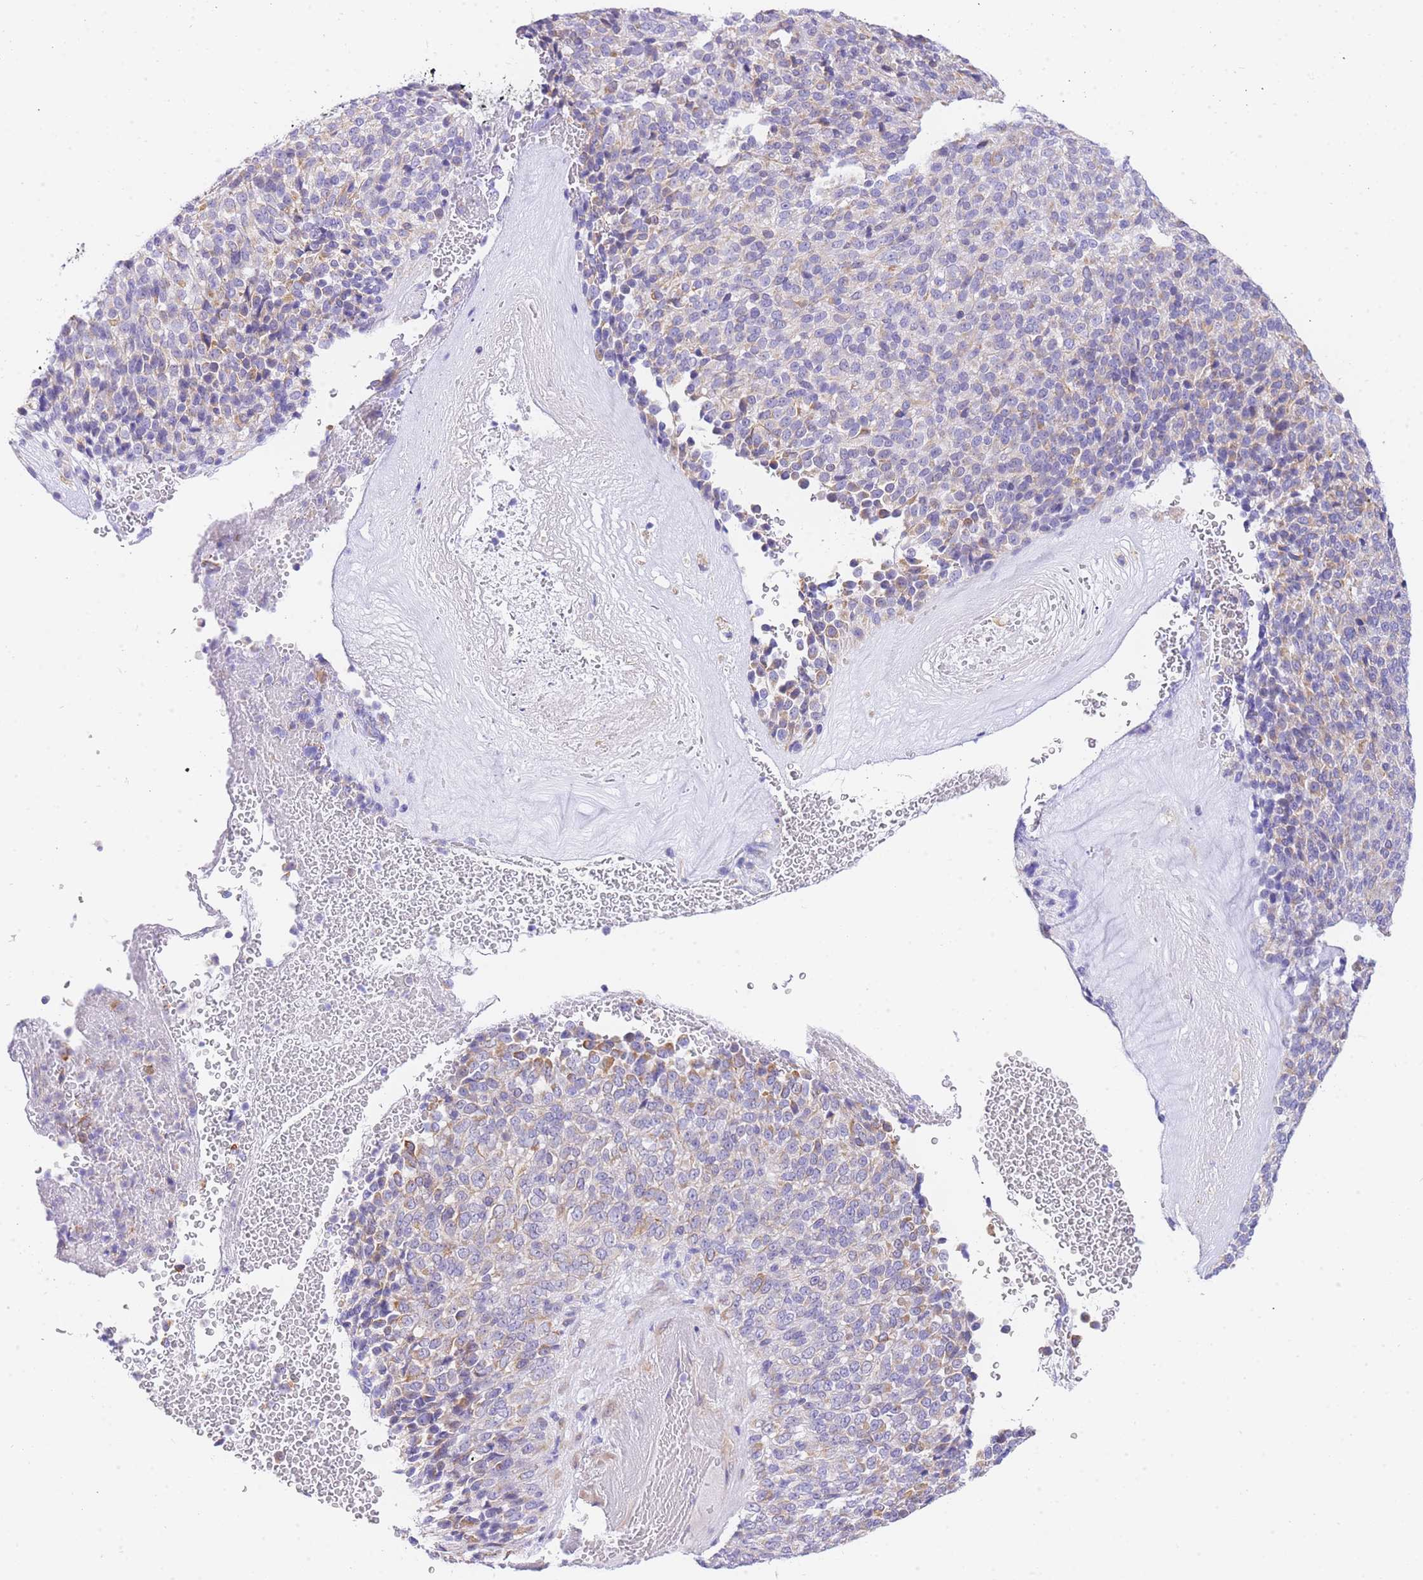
{"staining": {"intensity": "moderate", "quantity": "<25%", "location": "cytoplasmic/membranous"}, "tissue": "melanoma", "cell_type": "Tumor cells", "image_type": "cancer", "snomed": [{"axis": "morphology", "description": "Malignant melanoma, Metastatic site"}, {"axis": "topography", "description": "Brain"}], "caption": "About <25% of tumor cells in human malignant melanoma (metastatic site) reveal moderate cytoplasmic/membranous protein positivity as visualized by brown immunohistochemical staining.", "gene": "SRSF12", "patient": {"sex": "female", "age": 56}}